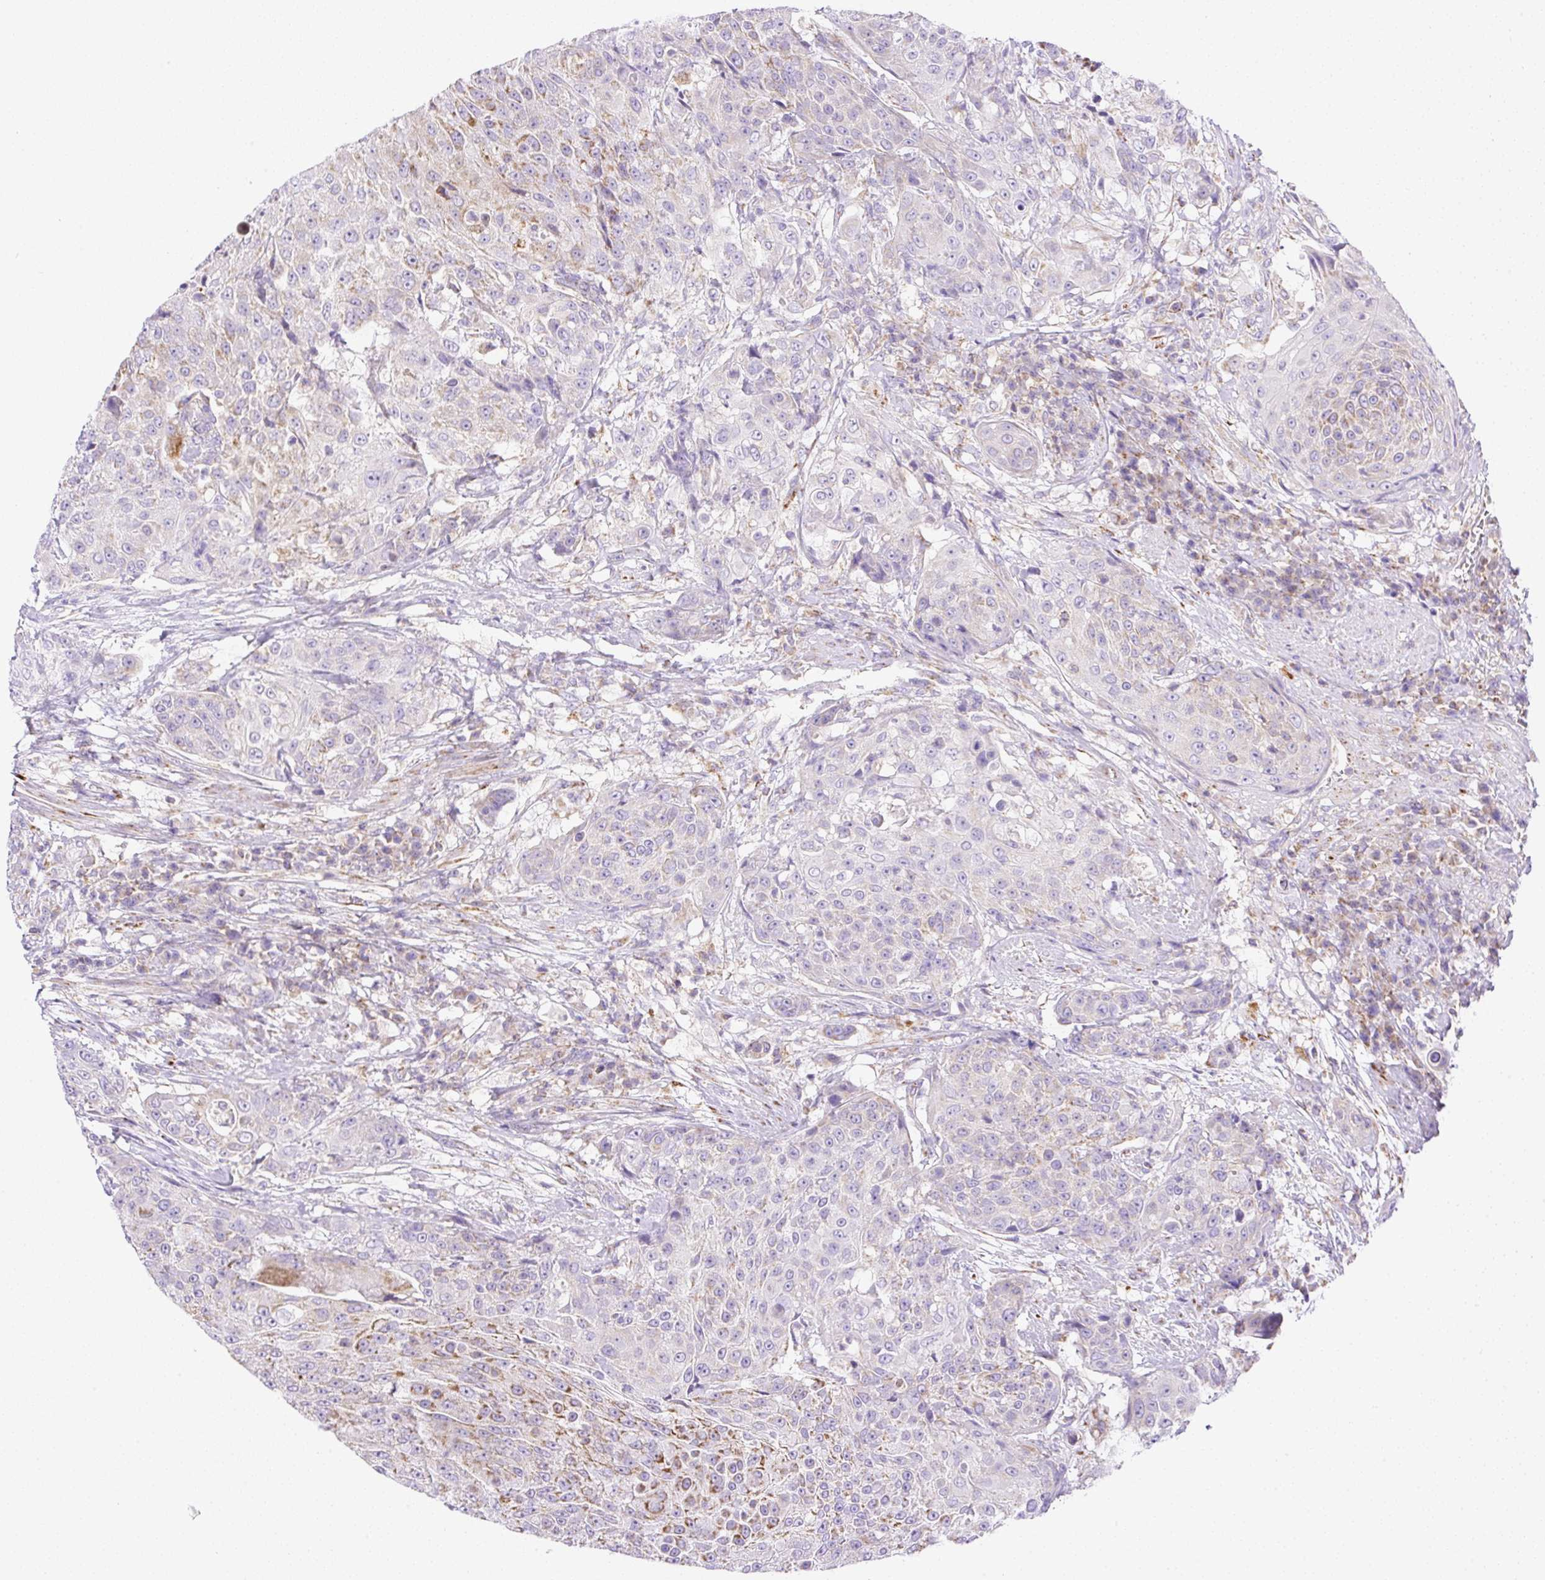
{"staining": {"intensity": "moderate", "quantity": "25%-75%", "location": "cytoplasmic/membranous"}, "tissue": "urothelial cancer", "cell_type": "Tumor cells", "image_type": "cancer", "snomed": [{"axis": "morphology", "description": "Urothelial carcinoma, High grade"}, {"axis": "topography", "description": "Urinary bladder"}], "caption": "This is a histology image of immunohistochemistry staining of urothelial carcinoma (high-grade), which shows moderate positivity in the cytoplasmic/membranous of tumor cells.", "gene": "NF1", "patient": {"sex": "female", "age": 63}}